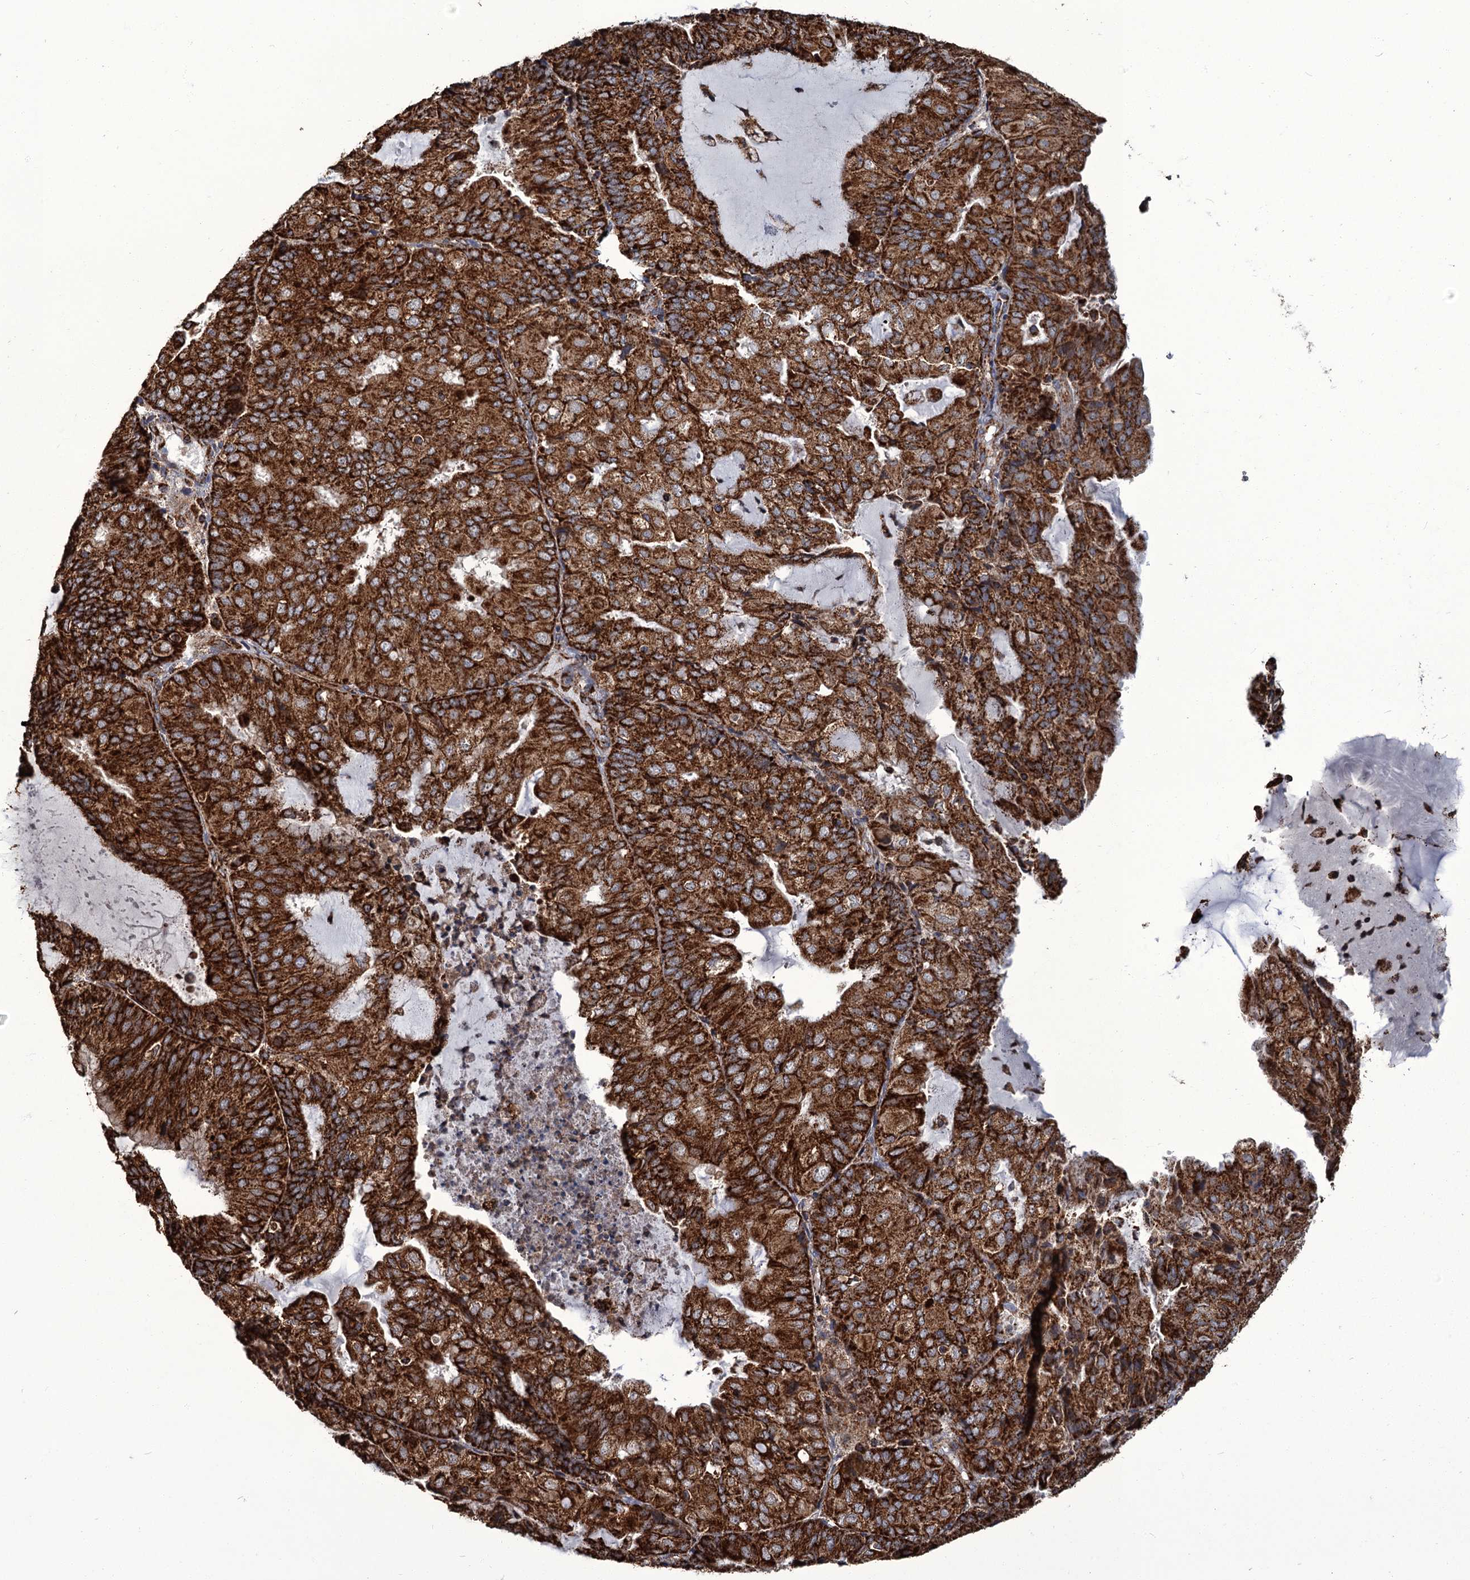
{"staining": {"intensity": "strong", "quantity": ">75%", "location": "cytoplasmic/membranous"}, "tissue": "endometrial cancer", "cell_type": "Tumor cells", "image_type": "cancer", "snomed": [{"axis": "morphology", "description": "Adenocarcinoma, NOS"}, {"axis": "topography", "description": "Endometrium"}], "caption": "Immunohistochemical staining of human adenocarcinoma (endometrial) demonstrates high levels of strong cytoplasmic/membranous protein positivity in approximately >75% of tumor cells.", "gene": "APH1A", "patient": {"sex": "female", "age": 81}}